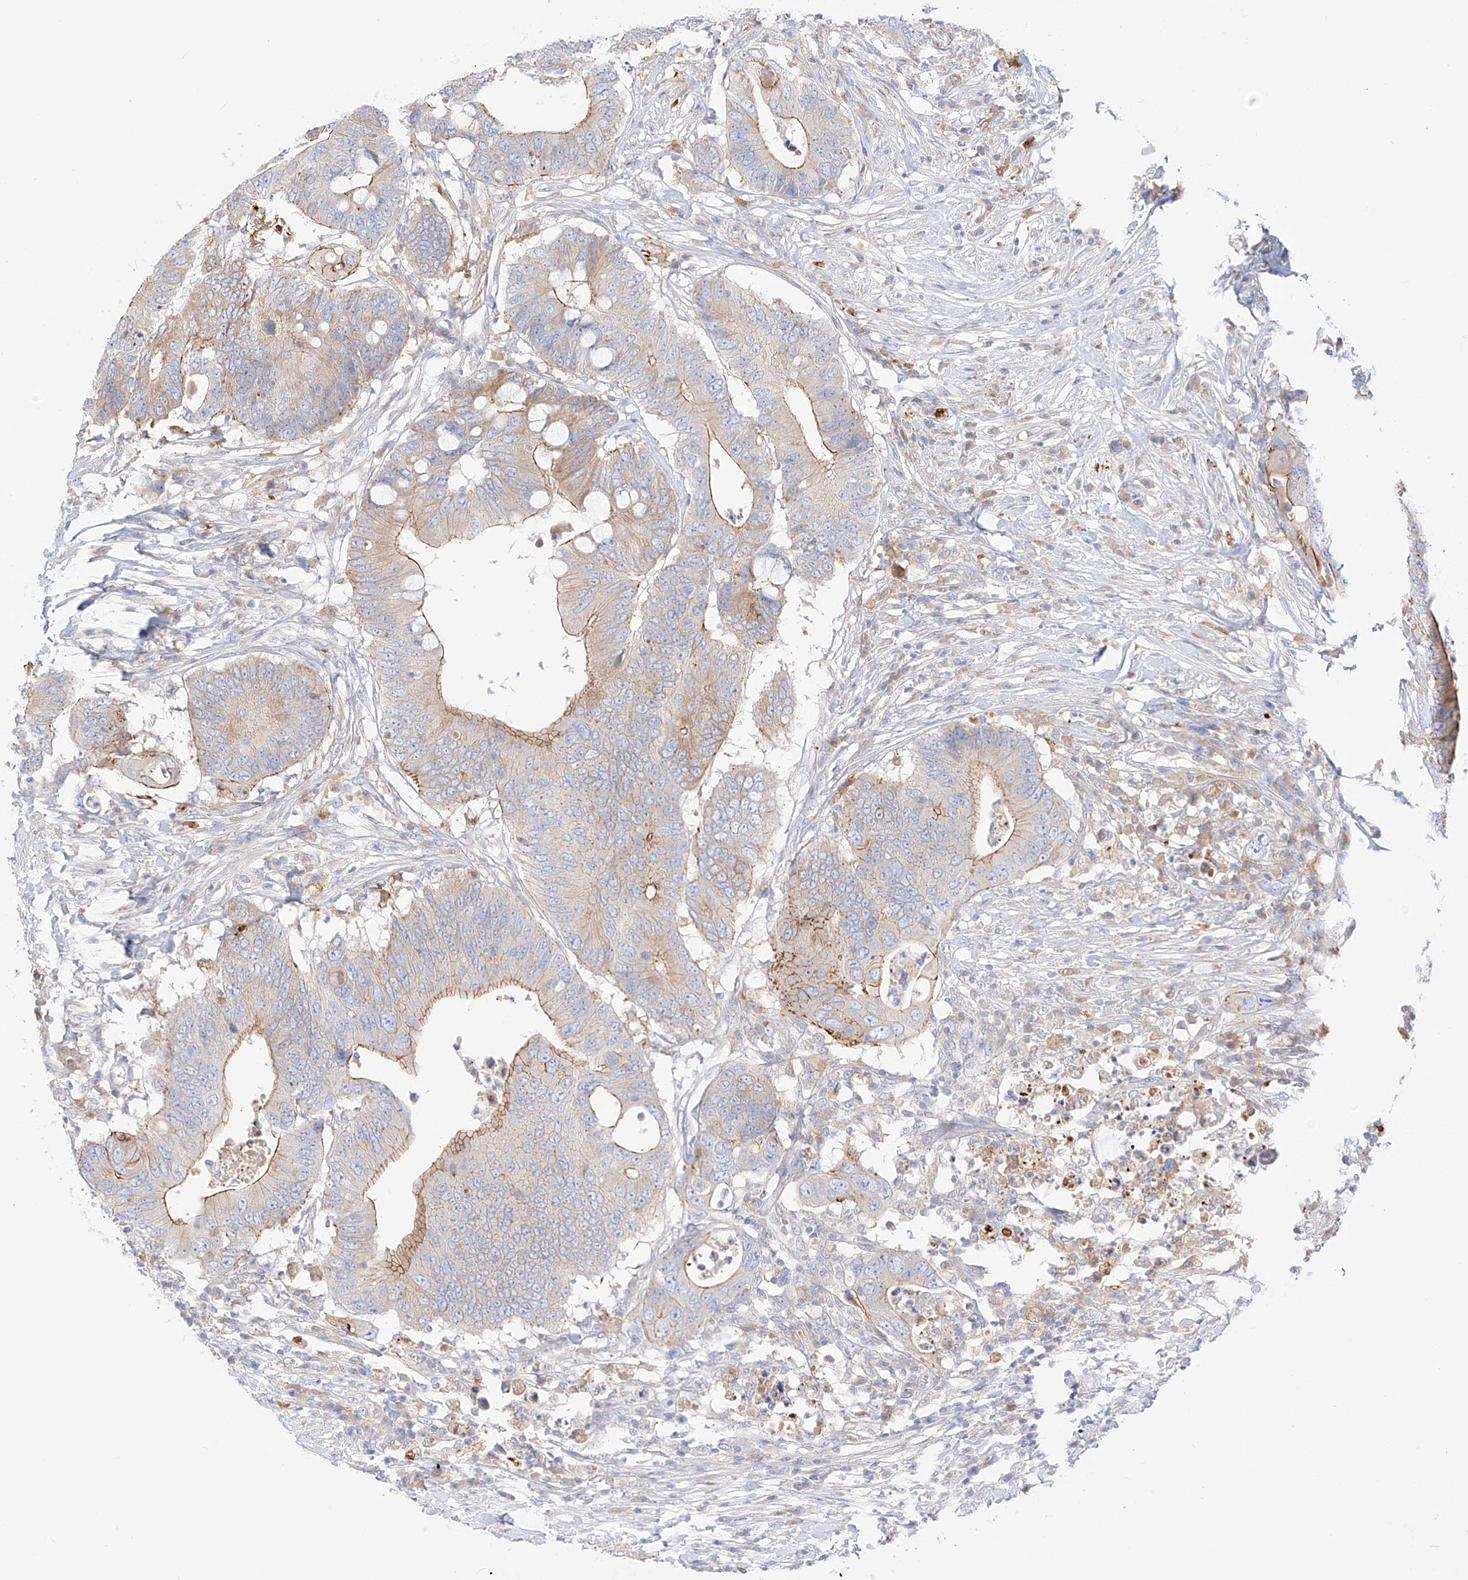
{"staining": {"intensity": "moderate", "quantity": "25%-75%", "location": "cytoplasmic/membranous"}, "tissue": "colorectal cancer", "cell_type": "Tumor cells", "image_type": "cancer", "snomed": [{"axis": "morphology", "description": "Adenocarcinoma, NOS"}, {"axis": "topography", "description": "Colon"}], "caption": "Colorectal adenocarcinoma stained with a brown dye exhibits moderate cytoplasmic/membranous positive expression in about 25%-75% of tumor cells.", "gene": "PCYOX1", "patient": {"sex": "male", "age": 71}}